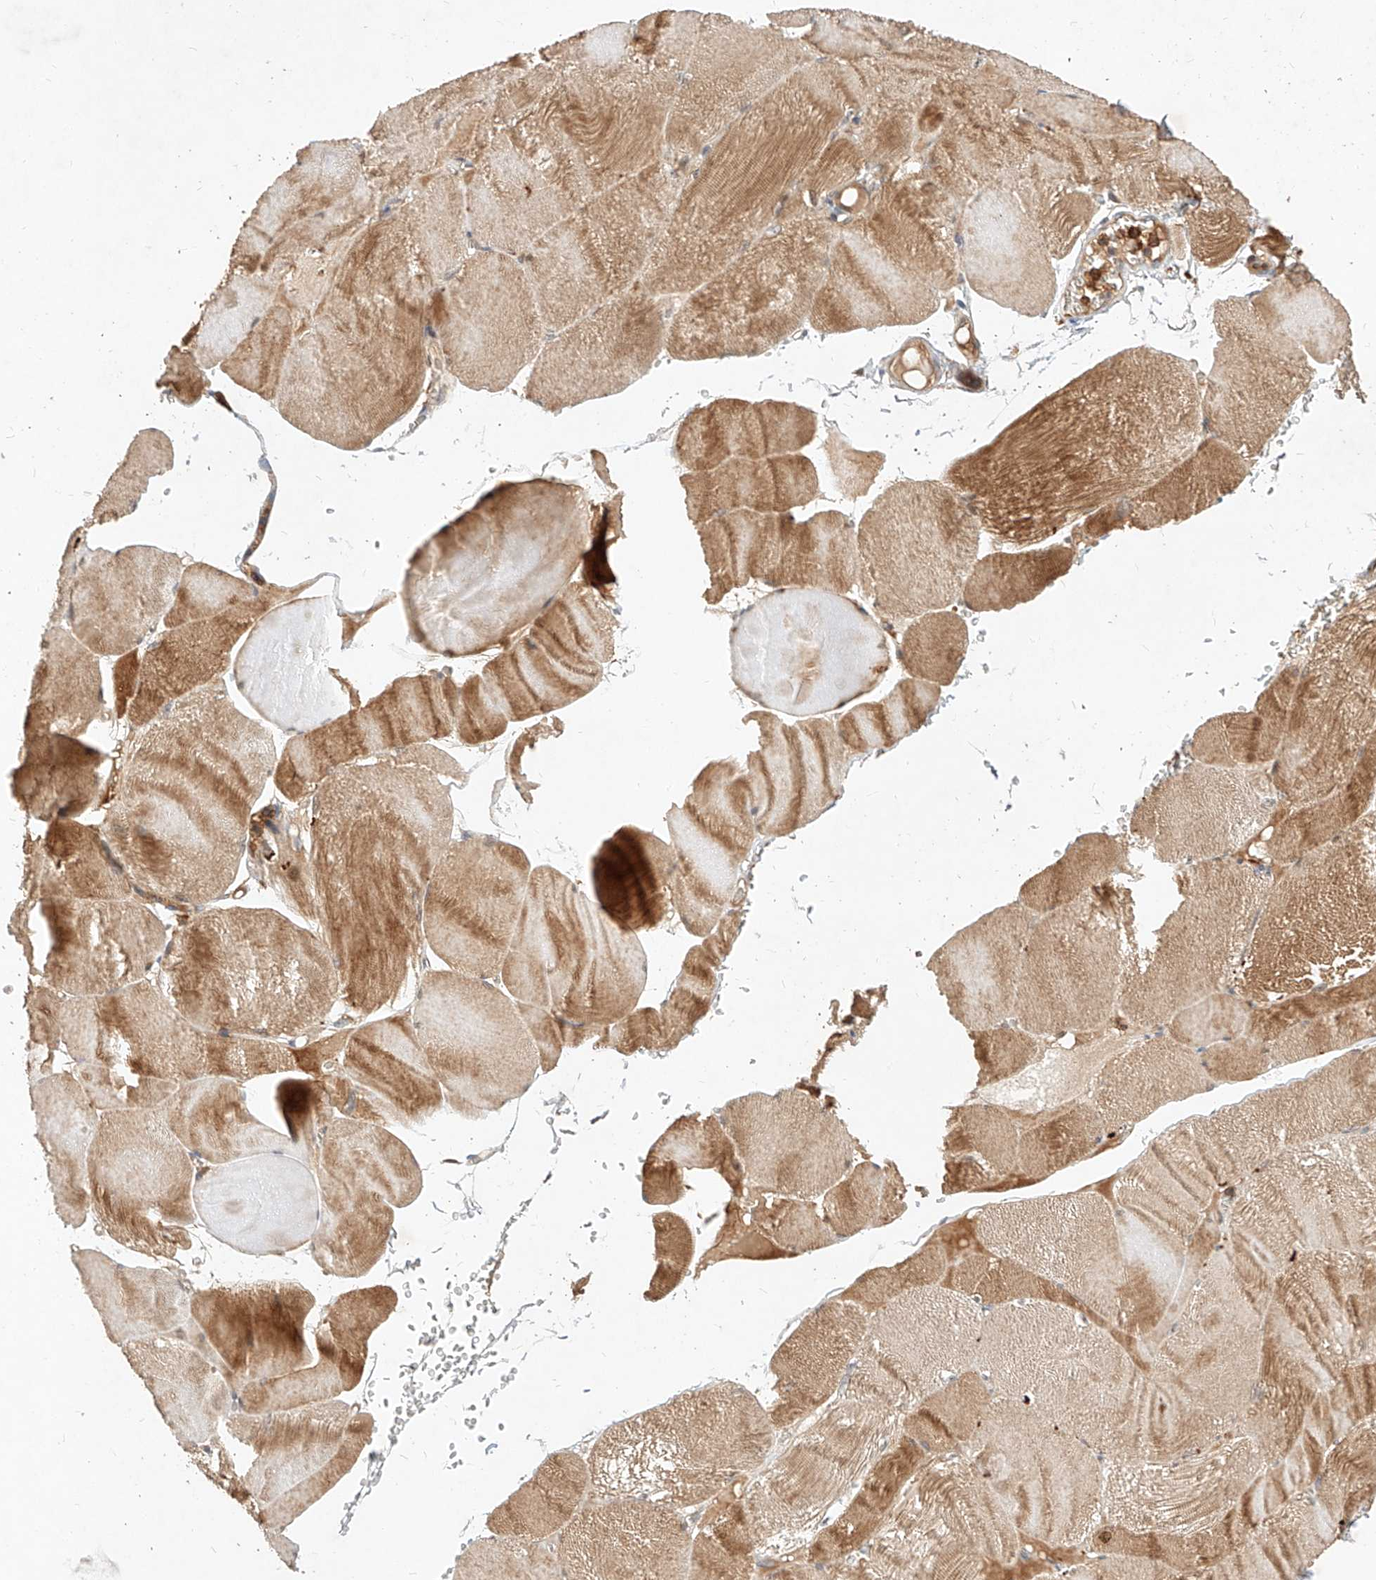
{"staining": {"intensity": "moderate", "quantity": ">75%", "location": "cytoplasmic/membranous"}, "tissue": "skeletal muscle", "cell_type": "Myocytes", "image_type": "normal", "snomed": [{"axis": "morphology", "description": "Normal tissue, NOS"}, {"axis": "morphology", "description": "Basal cell carcinoma"}, {"axis": "topography", "description": "Skeletal muscle"}], "caption": "Skeletal muscle stained with DAB (3,3'-diaminobenzidine) immunohistochemistry displays medium levels of moderate cytoplasmic/membranous expression in about >75% of myocytes. (DAB IHC with brightfield microscopy, high magnification).", "gene": "NFAM1", "patient": {"sex": "female", "age": 64}}